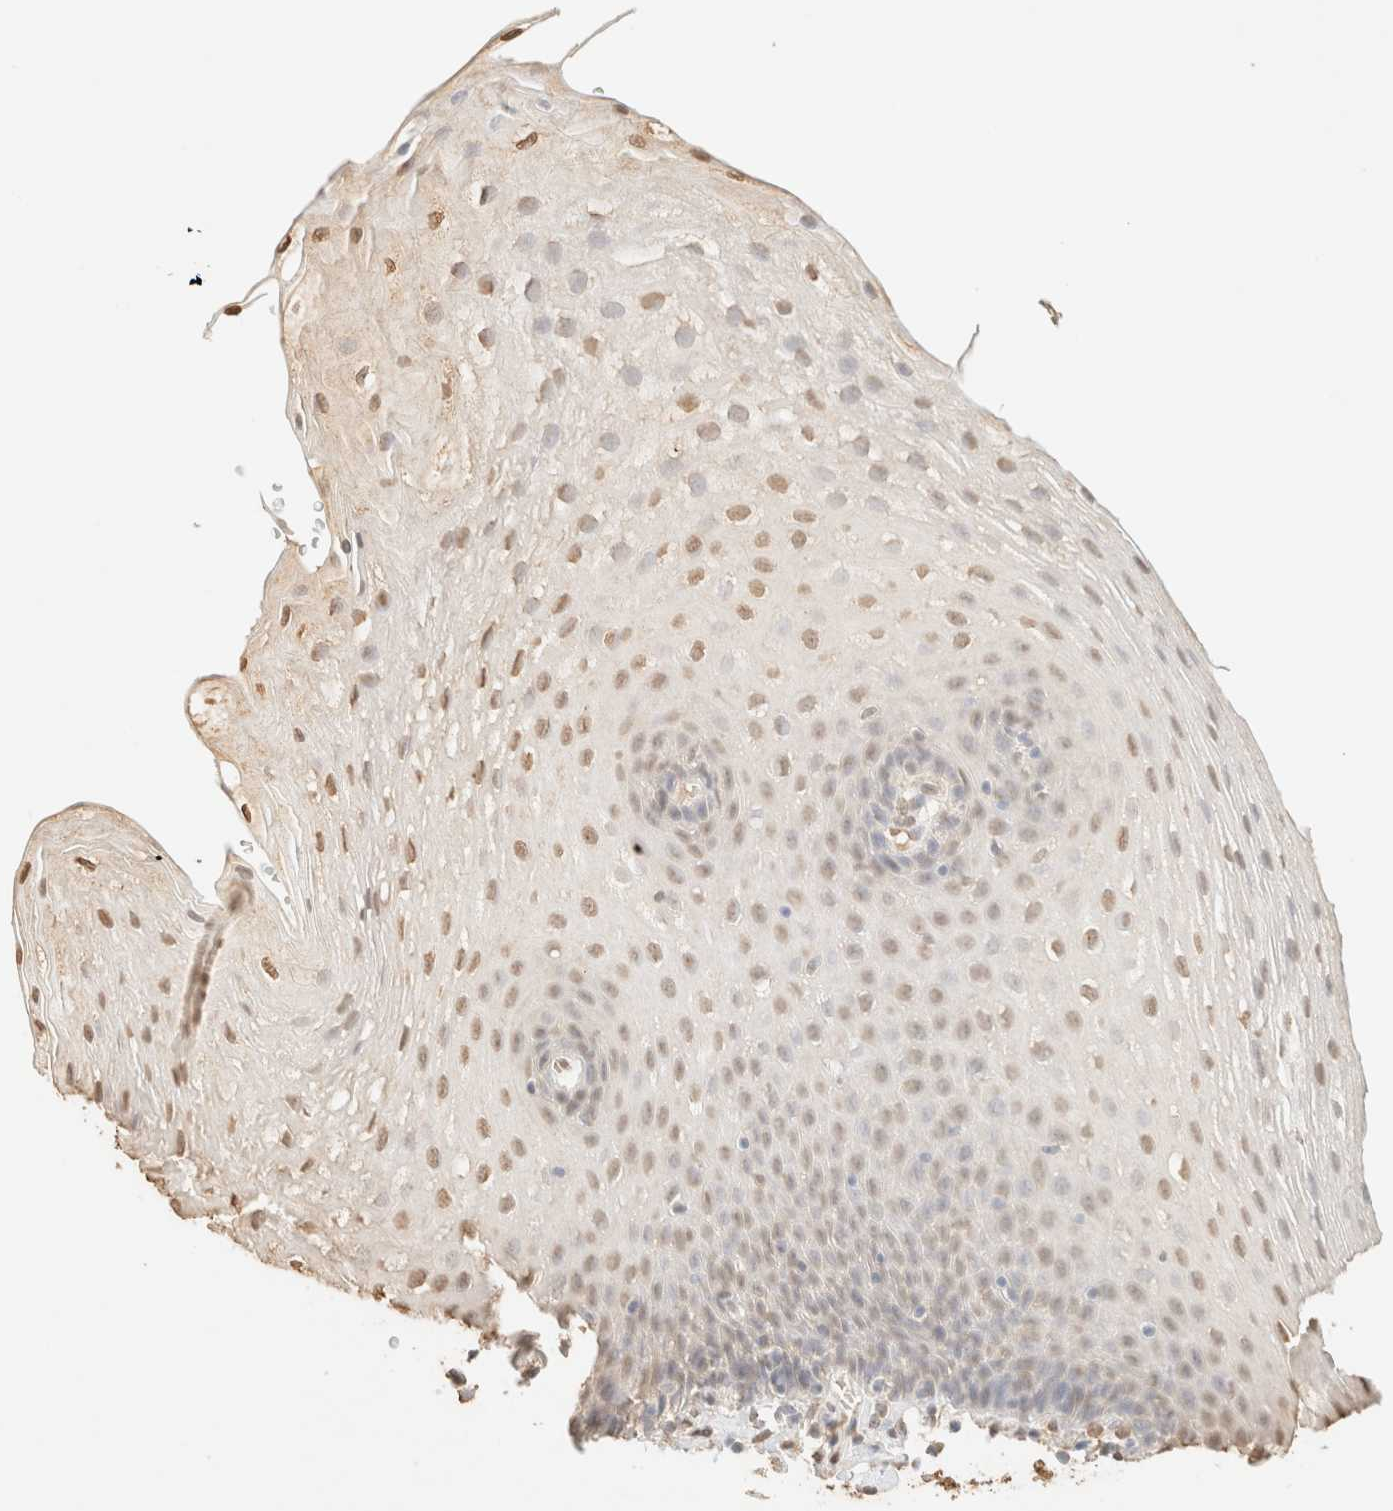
{"staining": {"intensity": "weak", "quantity": ">75%", "location": "nuclear"}, "tissue": "esophagus", "cell_type": "Squamous epithelial cells", "image_type": "normal", "snomed": [{"axis": "morphology", "description": "Normal tissue, NOS"}, {"axis": "topography", "description": "Esophagus"}], "caption": "Weak nuclear protein positivity is seen in about >75% of squamous epithelial cells in esophagus.", "gene": "S100A13", "patient": {"sex": "female", "age": 66}}